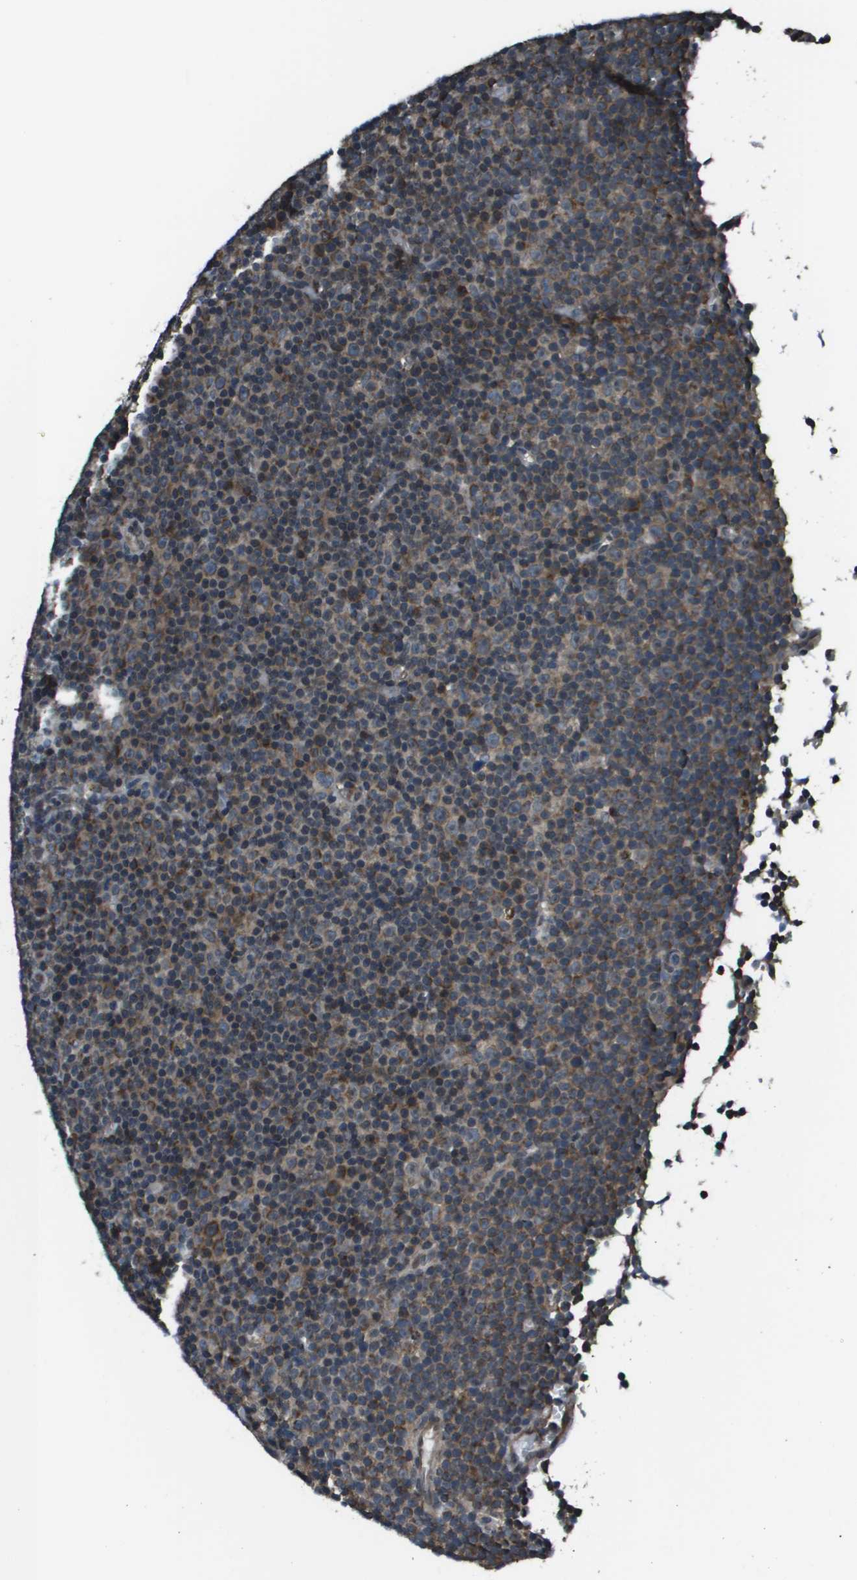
{"staining": {"intensity": "moderate", "quantity": "25%-75%", "location": "cytoplasmic/membranous"}, "tissue": "lymphoma", "cell_type": "Tumor cells", "image_type": "cancer", "snomed": [{"axis": "morphology", "description": "Malignant lymphoma, non-Hodgkin's type, Low grade"}, {"axis": "topography", "description": "Lymph node"}], "caption": "Tumor cells reveal moderate cytoplasmic/membranous expression in approximately 25%-75% of cells in lymphoma.", "gene": "PPFIA1", "patient": {"sex": "female", "age": 67}}